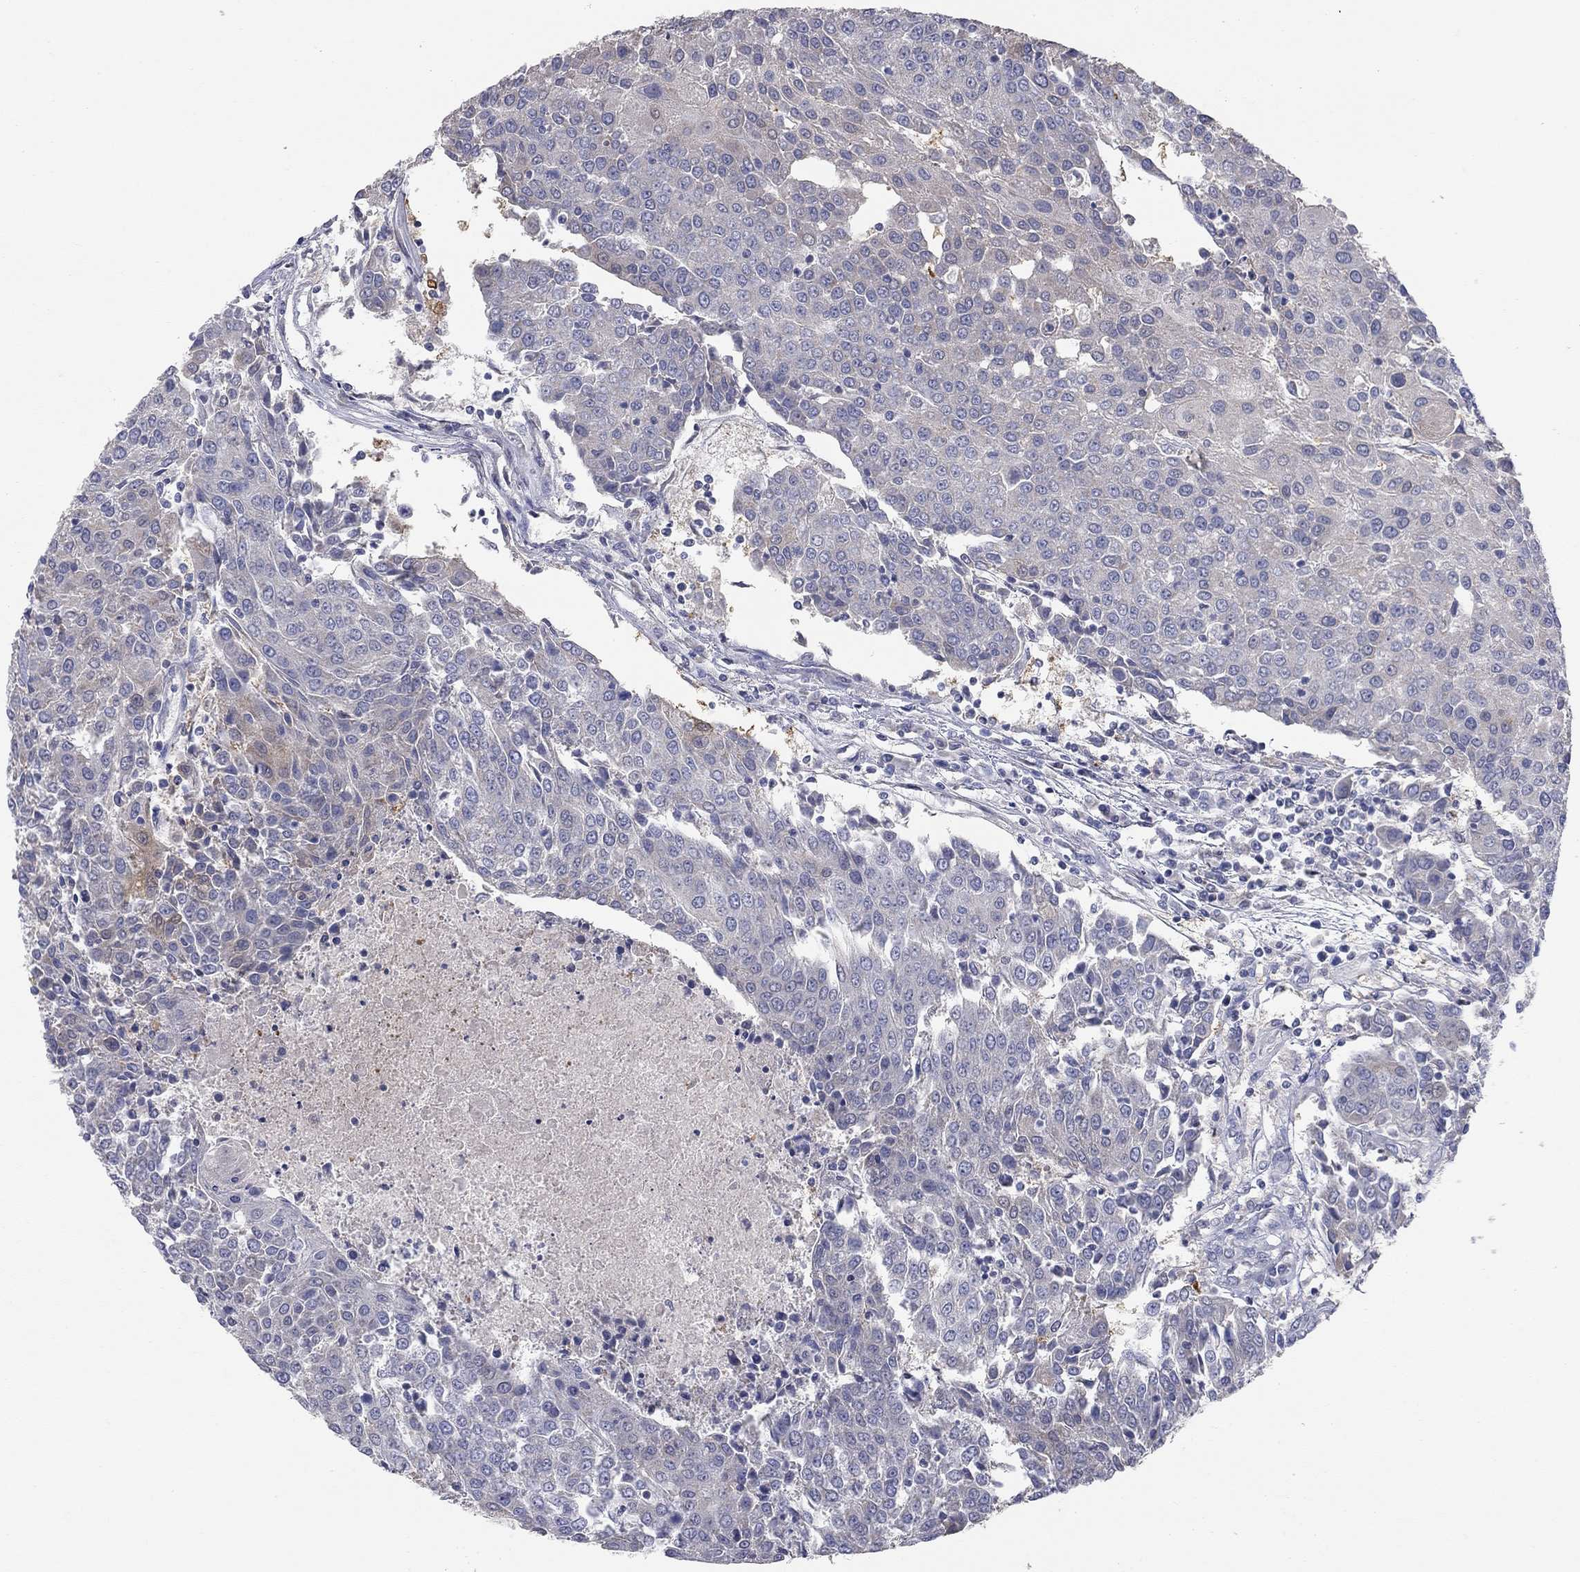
{"staining": {"intensity": "negative", "quantity": "none", "location": "none"}, "tissue": "urothelial cancer", "cell_type": "Tumor cells", "image_type": "cancer", "snomed": [{"axis": "morphology", "description": "Urothelial carcinoma, High grade"}, {"axis": "topography", "description": "Urinary bladder"}], "caption": "Immunohistochemical staining of human high-grade urothelial carcinoma demonstrates no significant staining in tumor cells.", "gene": "CFAP161", "patient": {"sex": "female", "age": 85}}